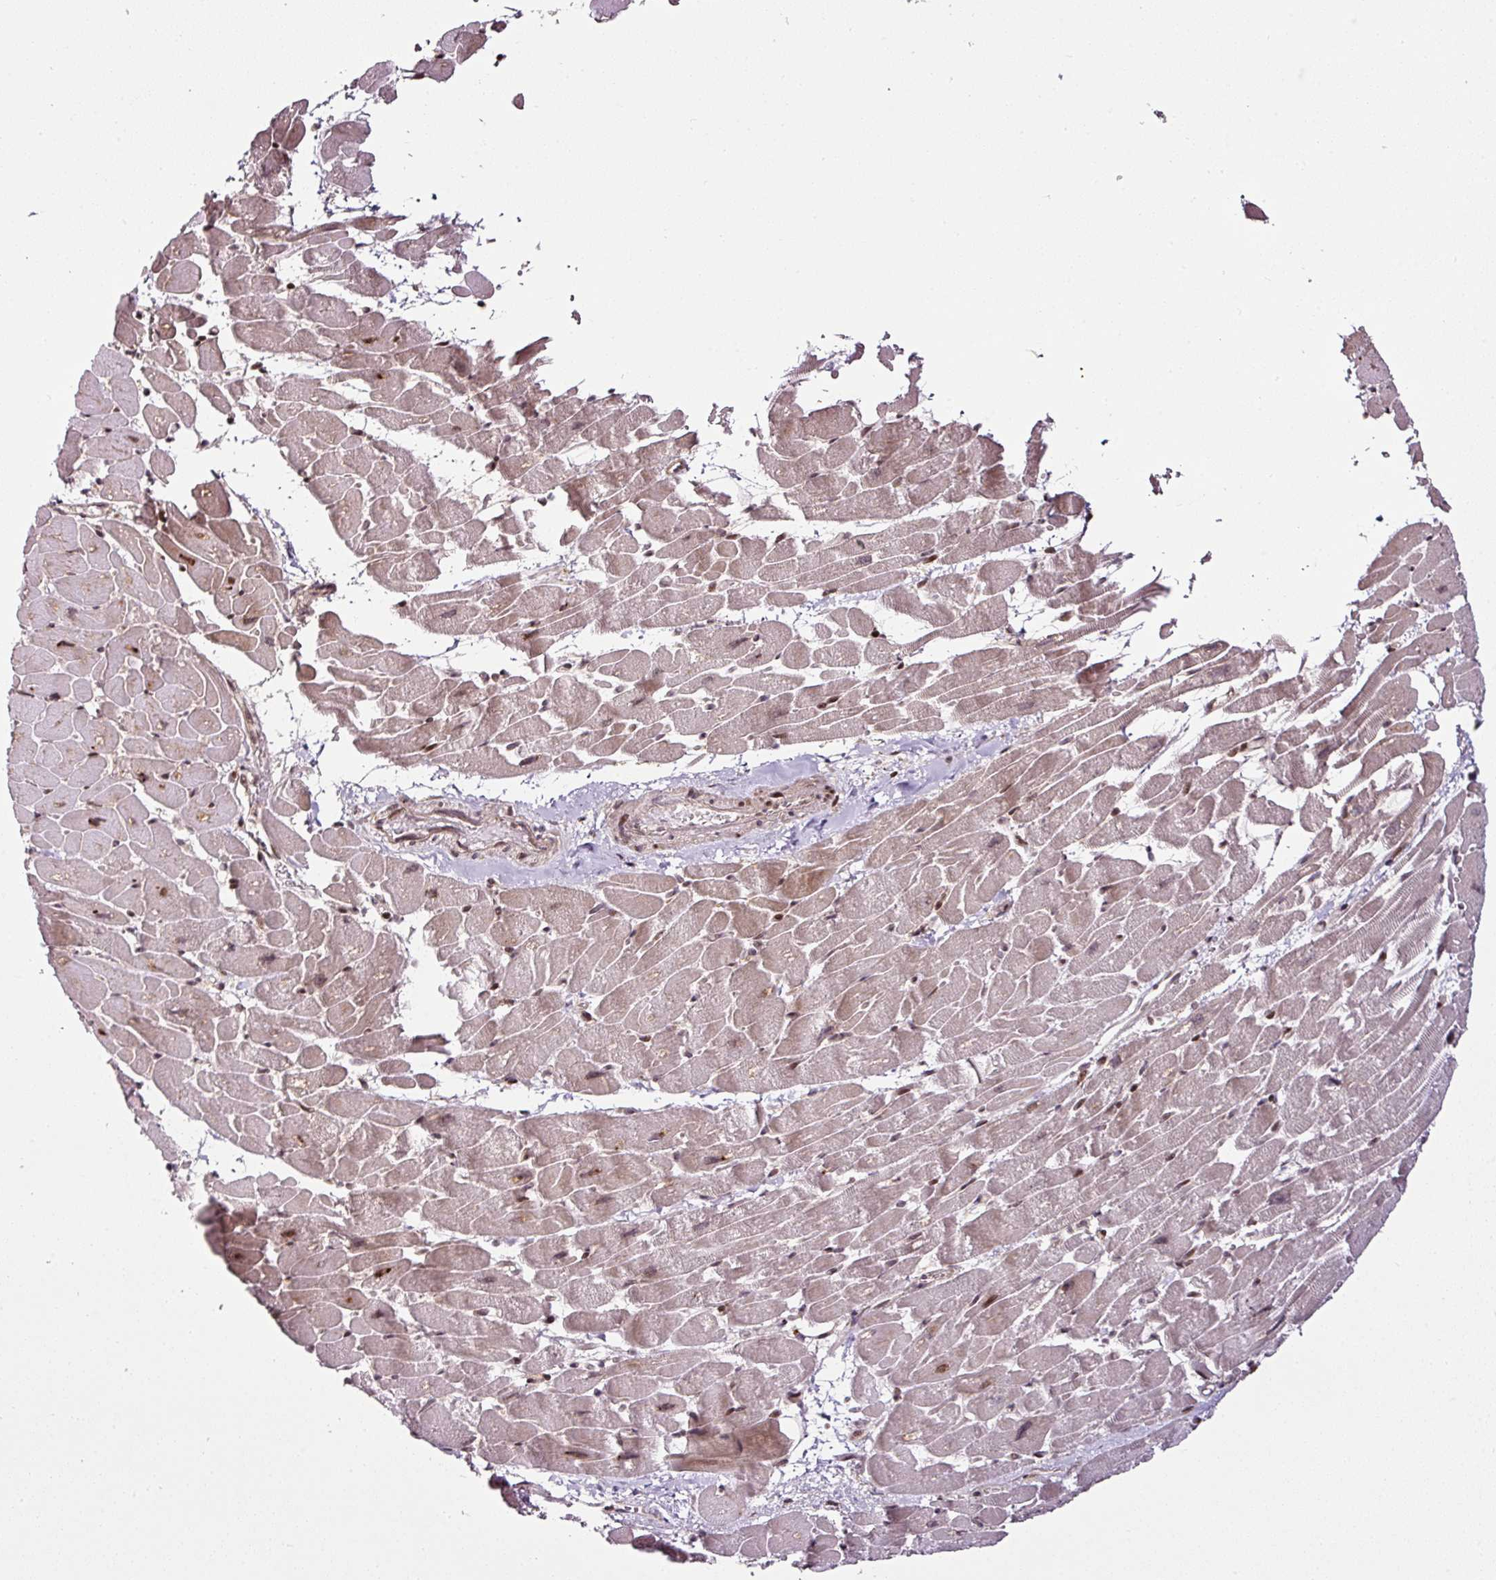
{"staining": {"intensity": "moderate", "quantity": "25%-75%", "location": "cytoplasmic/membranous,nuclear"}, "tissue": "heart muscle", "cell_type": "Cardiomyocytes", "image_type": "normal", "snomed": [{"axis": "morphology", "description": "Normal tissue, NOS"}, {"axis": "topography", "description": "Heart"}], "caption": "Cardiomyocytes exhibit moderate cytoplasmic/membranous,nuclear positivity in approximately 25%-75% of cells in normal heart muscle.", "gene": "COPRS", "patient": {"sex": "male", "age": 37}}